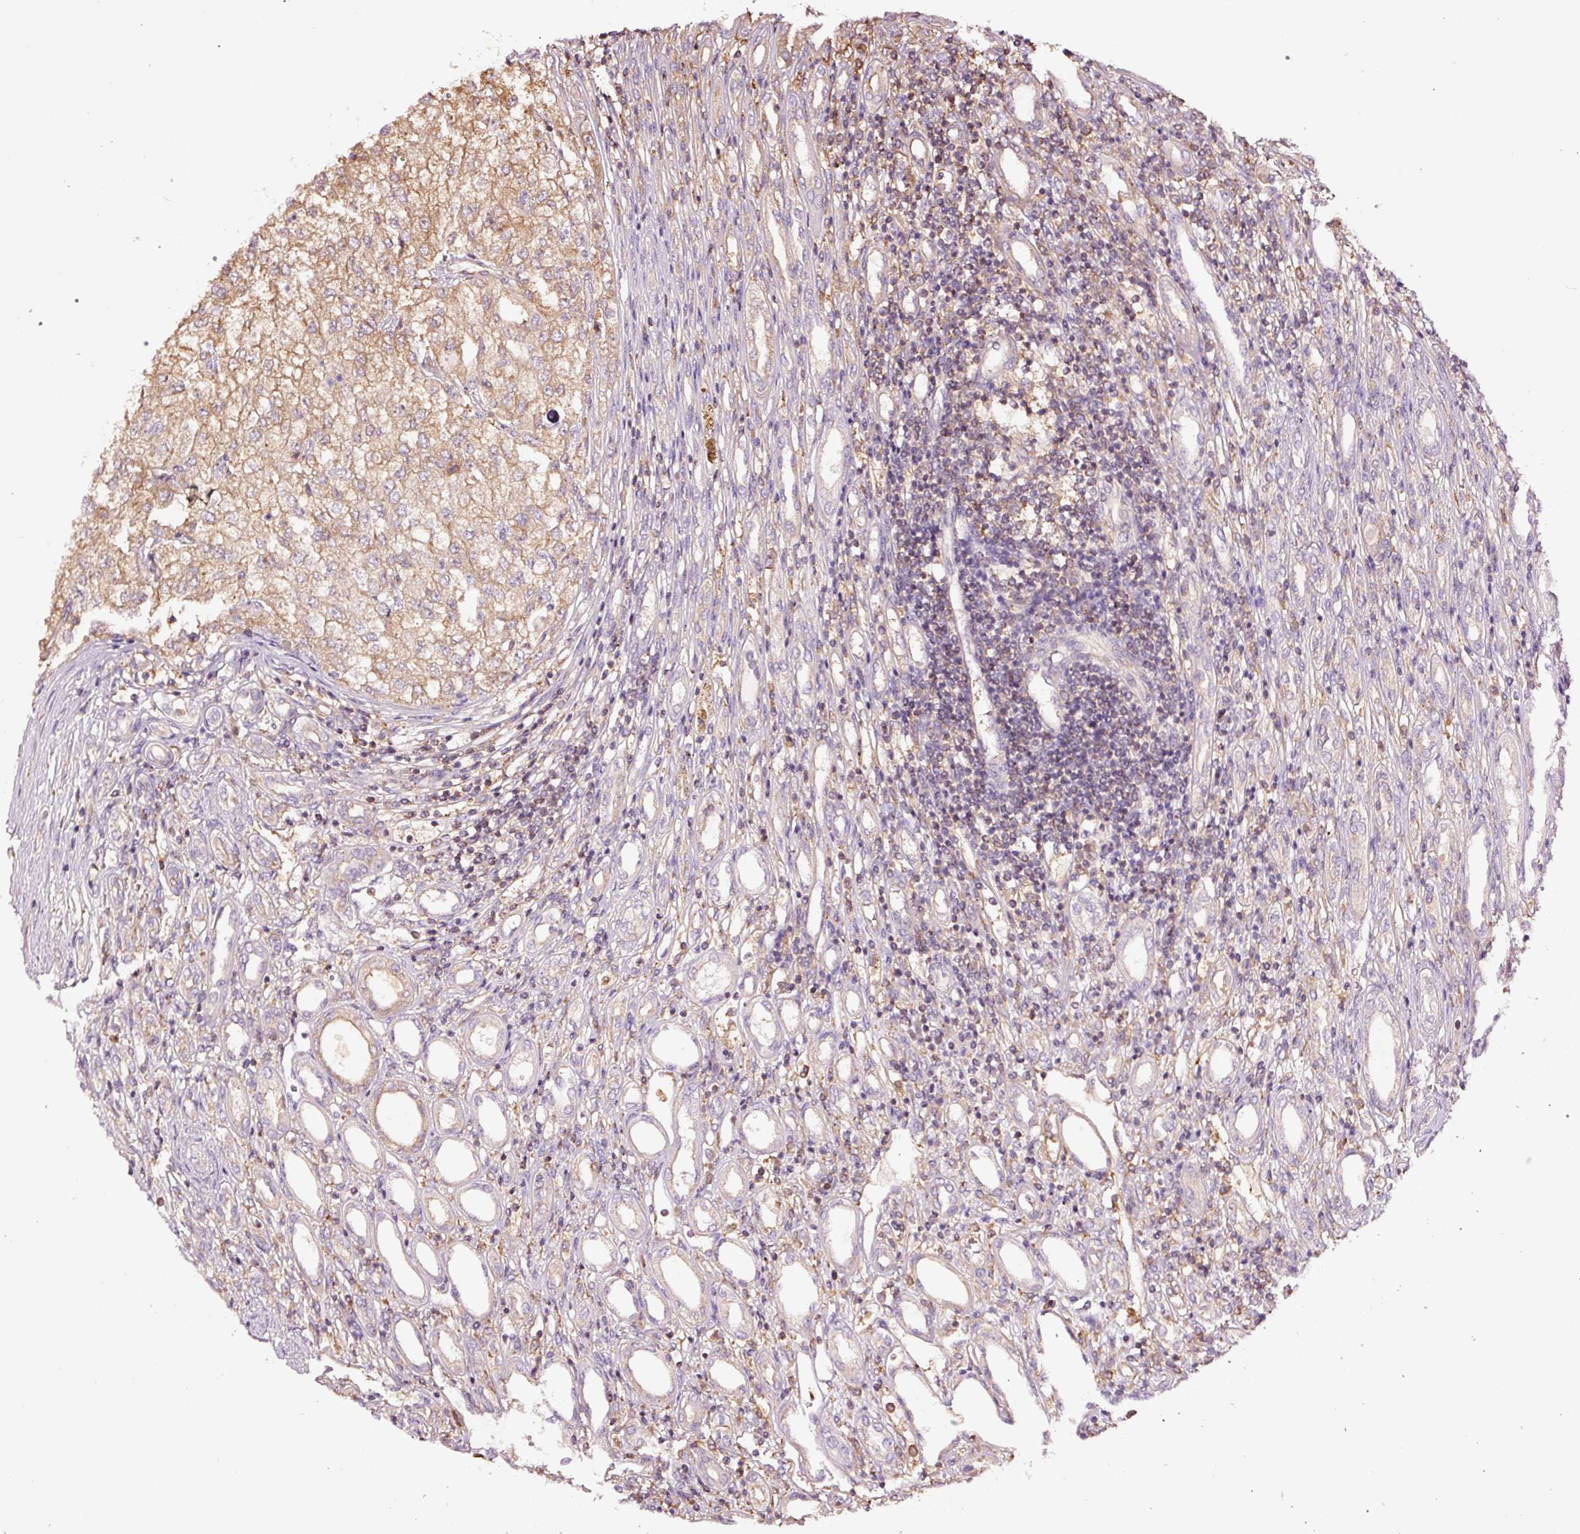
{"staining": {"intensity": "moderate", "quantity": ">75%", "location": "cytoplasmic/membranous"}, "tissue": "renal cancer", "cell_type": "Tumor cells", "image_type": "cancer", "snomed": [{"axis": "morphology", "description": "Adenocarcinoma, NOS"}, {"axis": "topography", "description": "Kidney"}], "caption": "A medium amount of moderate cytoplasmic/membranous expression is identified in about >75% of tumor cells in renal adenocarcinoma tissue.", "gene": "METAP1", "patient": {"sex": "female", "age": 54}}